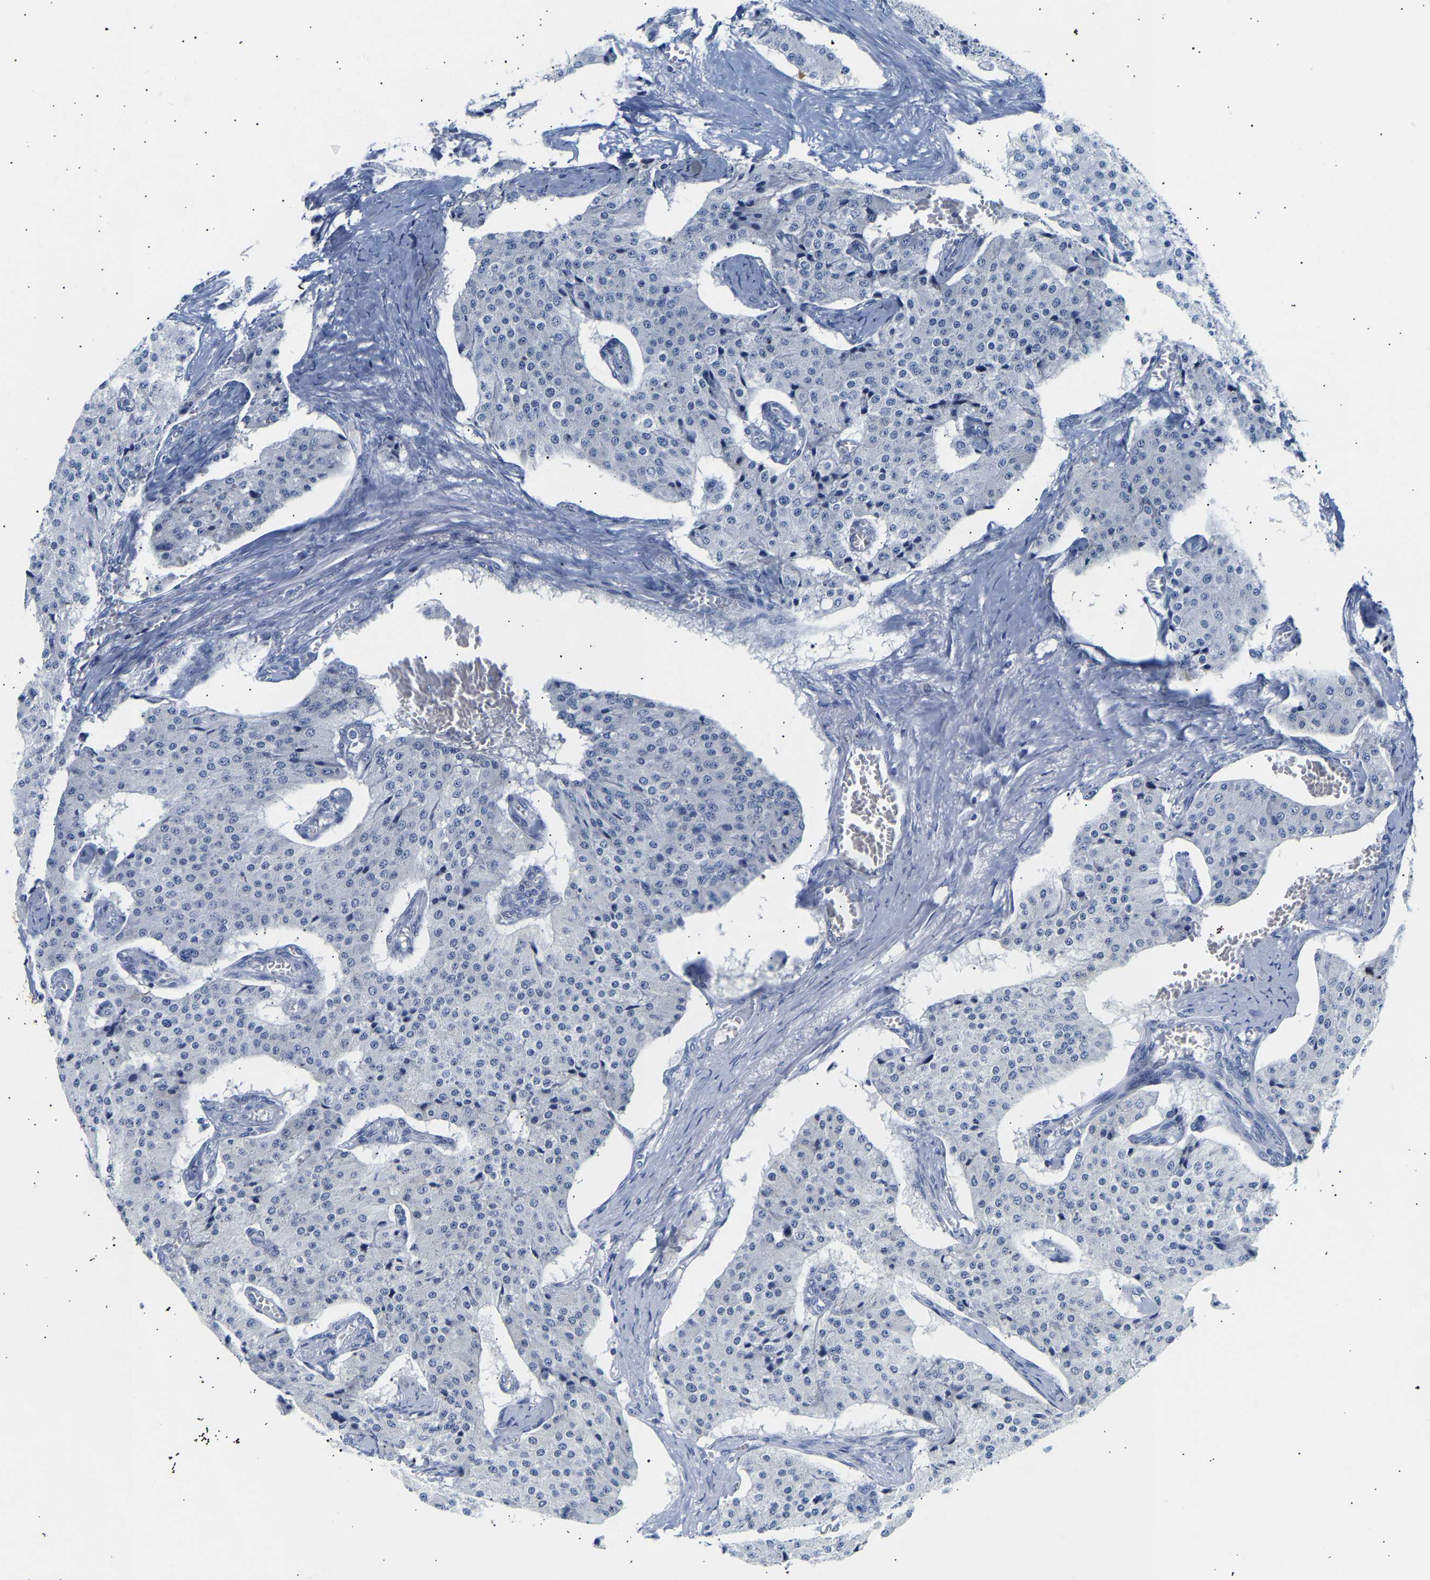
{"staining": {"intensity": "negative", "quantity": "none", "location": "none"}, "tissue": "carcinoid", "cell_type": "Tumor cells", "image_type": "cancer", "snomed": [{"axis": "morphology", "description": "Carcinoid, malignant, NOS"}, {"axis": "topography", "description": "Colon"}], "caption": "Malignant carcinoid was stained to show a protein in brown. There is no significant staining in tumor cells.", "gene": "SPINK2", "patient": {"sex": "female", "age": 52}}